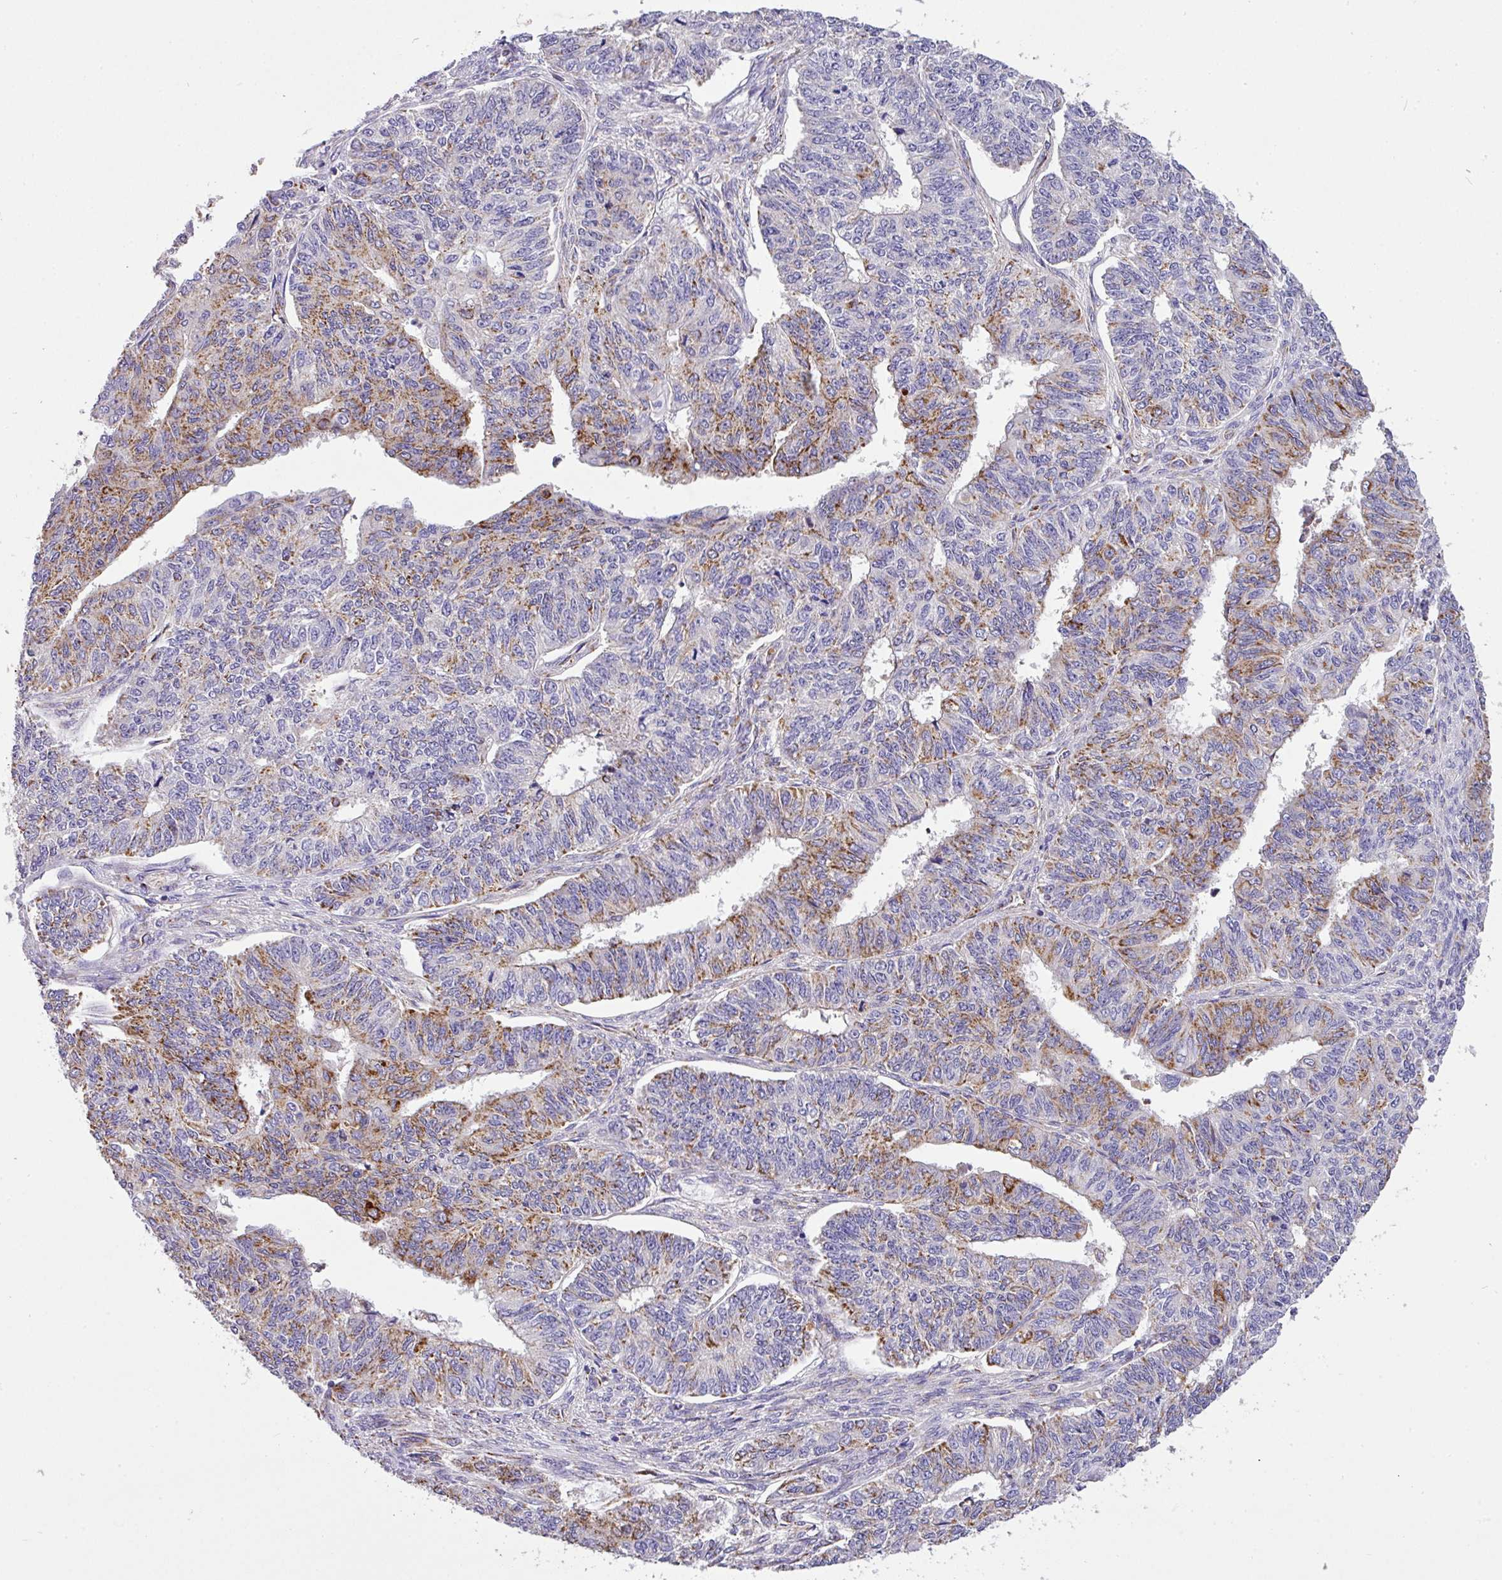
{"staining": {"intensity": "moderate", "quantity": "25%-75%", "location": "cytoplasmic/membranous"}, "tissue": "endometrial cancer", "cell_type": "Tumor cells", "image_type": "cancer", "snomed": [{"axis": "morphology", "description": "Adenocarcinoma, NOS"}, {"axis": "topography", "description": "Endometrium"}], "caption": "A photomicrograph showing moderate cytoplasmic/membranous staining in approximately 25%-75% of tumor cells in endometrial cancer, as visualized by brown immunohistochemical staining.", "gene": "ANXA2R", "patient": {"sex": "female", "age": 32}}